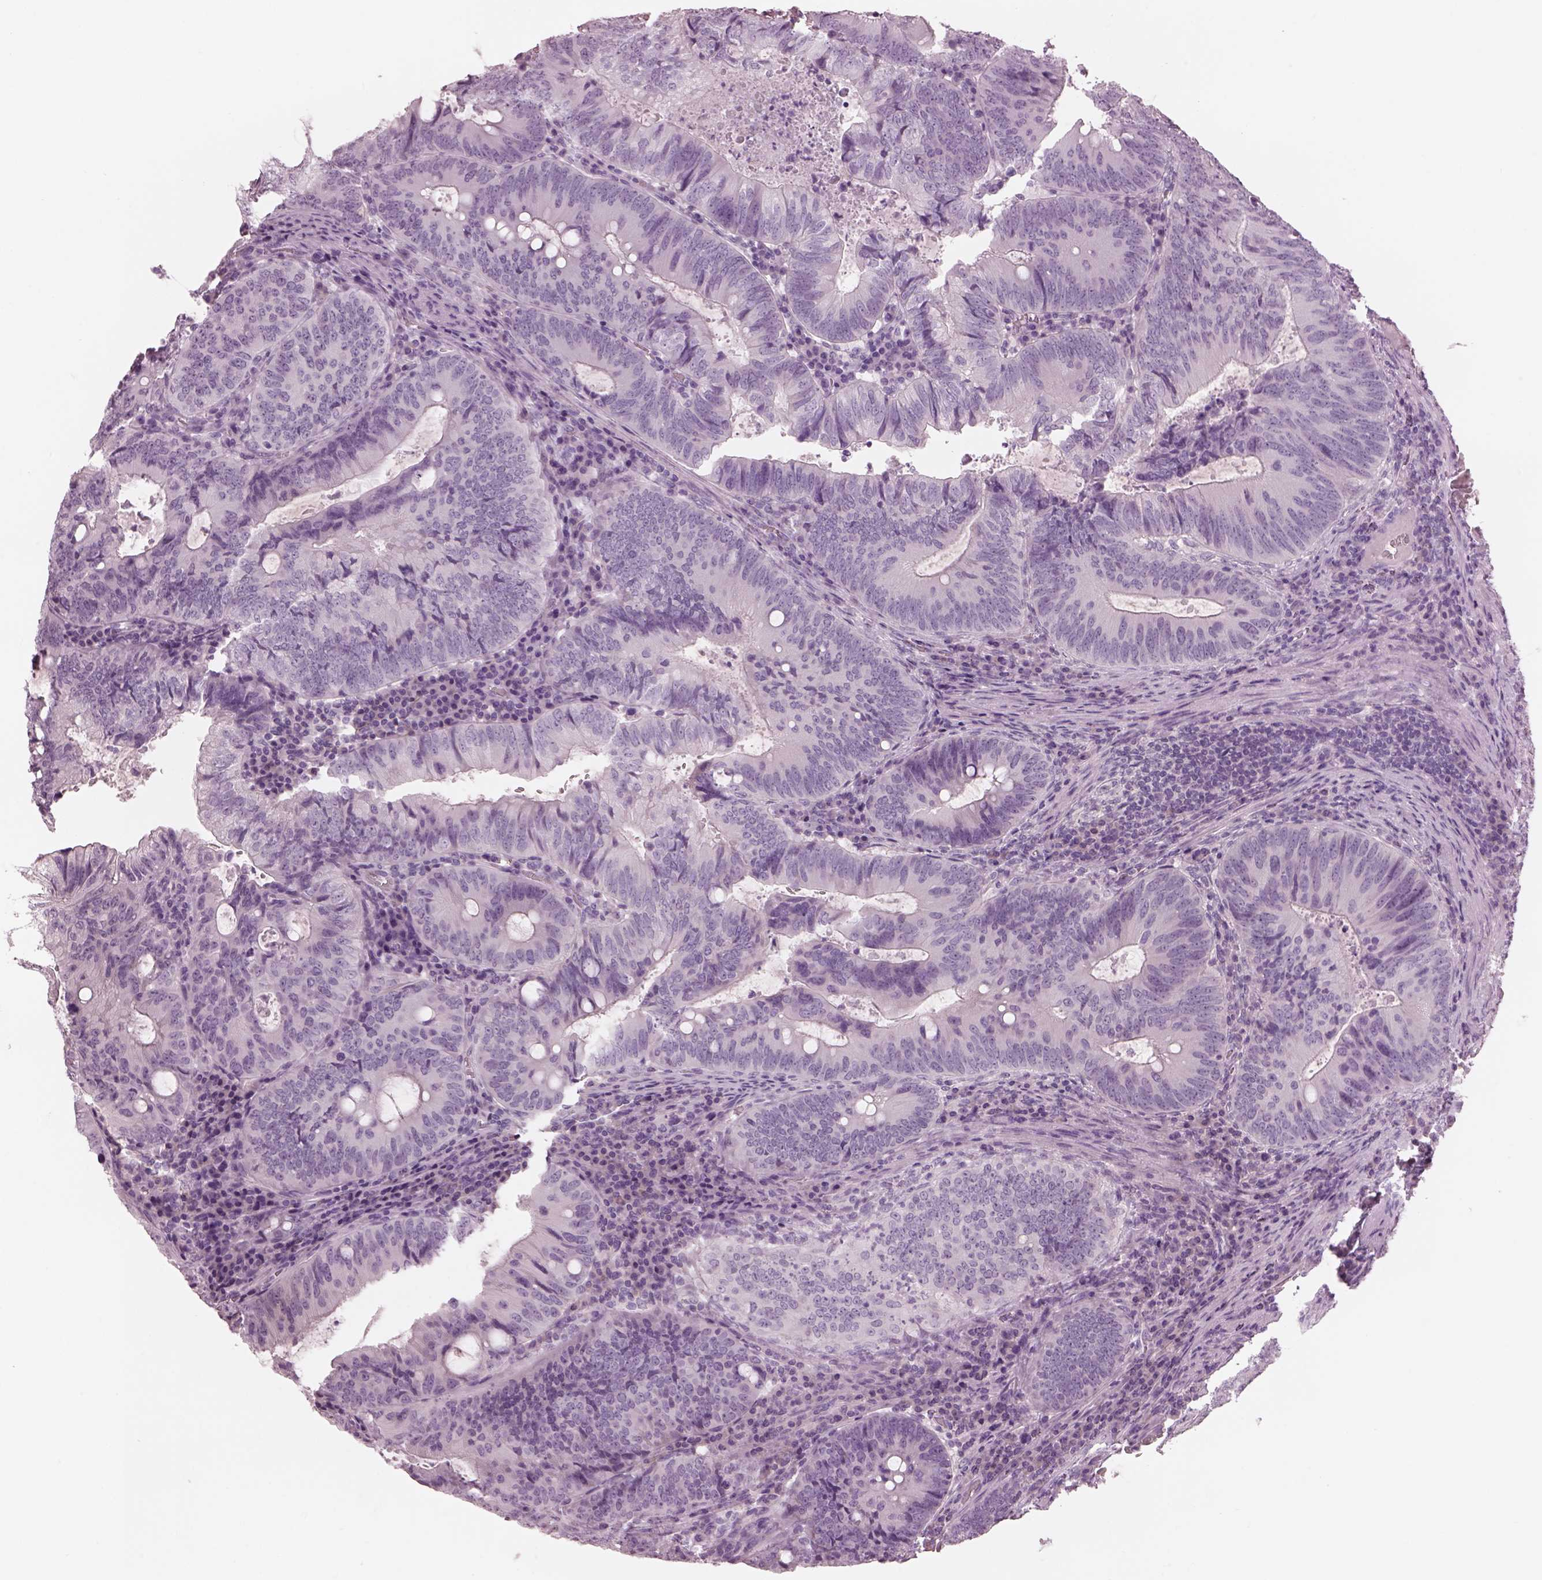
{"staining": {"intensity": "negative", "quantity": "none", "location": "none"}, "tissue": "colorectal cancer", "cell_type": "Tumor cells", "image_type": "cancer", "snomed": [{"axis": "morphology", "description": "Adenocarcinoma, NOS"}, {"axis": "topography", "description": "Colon"}], "caption": "Tumor cells show no significant staining in colorectal adenocarcinoma.", "gene": "PACRG", "patient": {"sex": "male", "age": 67}}